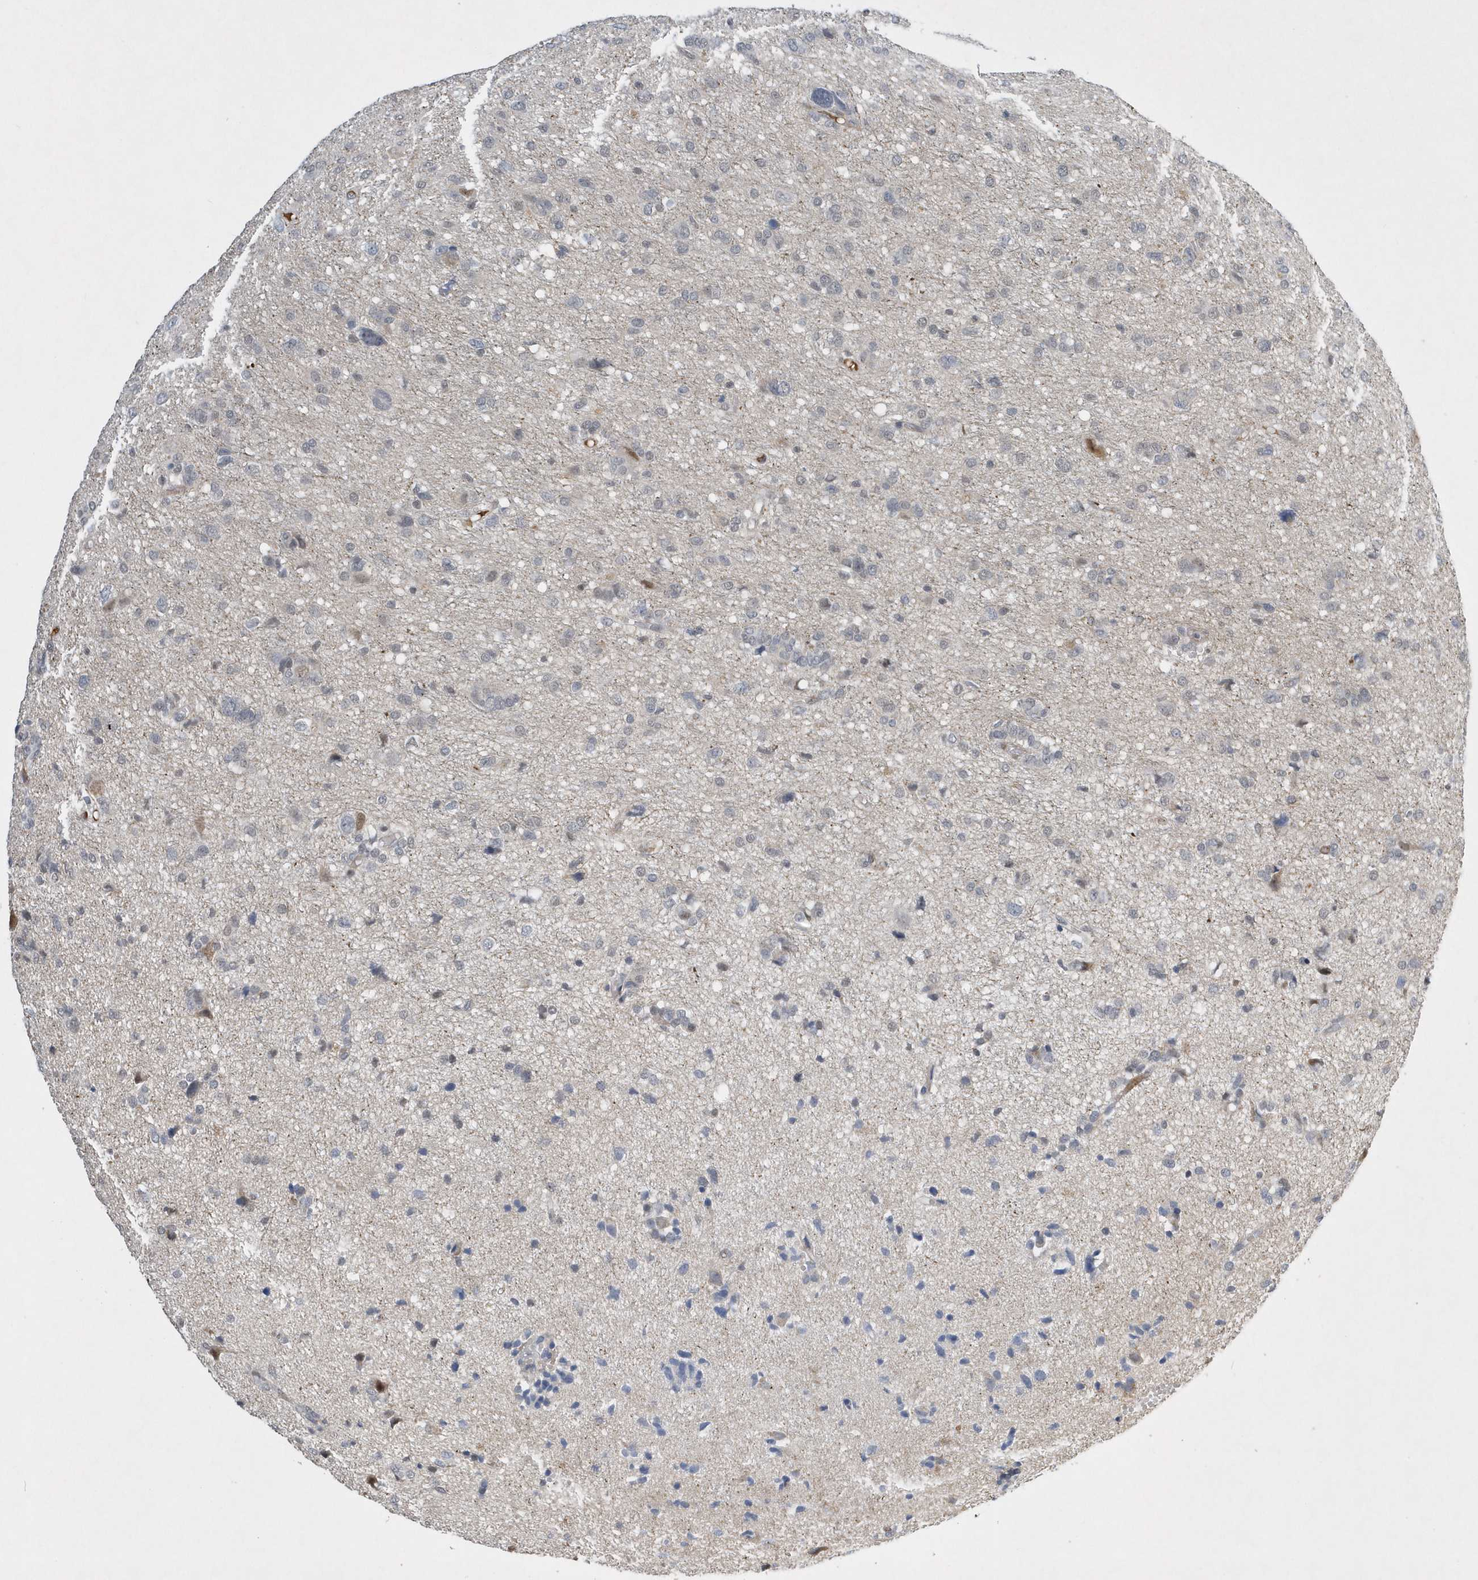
{"staining": {"intensity": "weak", "quantity": "<25%", "location": "nuclear"}, "tissue": "glioma", "cell_type": "Tumor cells", "image_type": "cancer", "snomed": [{"axis": "morphology", "description": "Glioma, malignant, High grade"}, {"axis": "topography", "description": "Brain"}], "caption": "Immunohistochemistry image of human high-grade glioma (malignant) stained for a protein (brown), which exhibits no staining in tumor cells.", "gene": "FAM217A", "patient": {"sex": "female", "age": 59}}